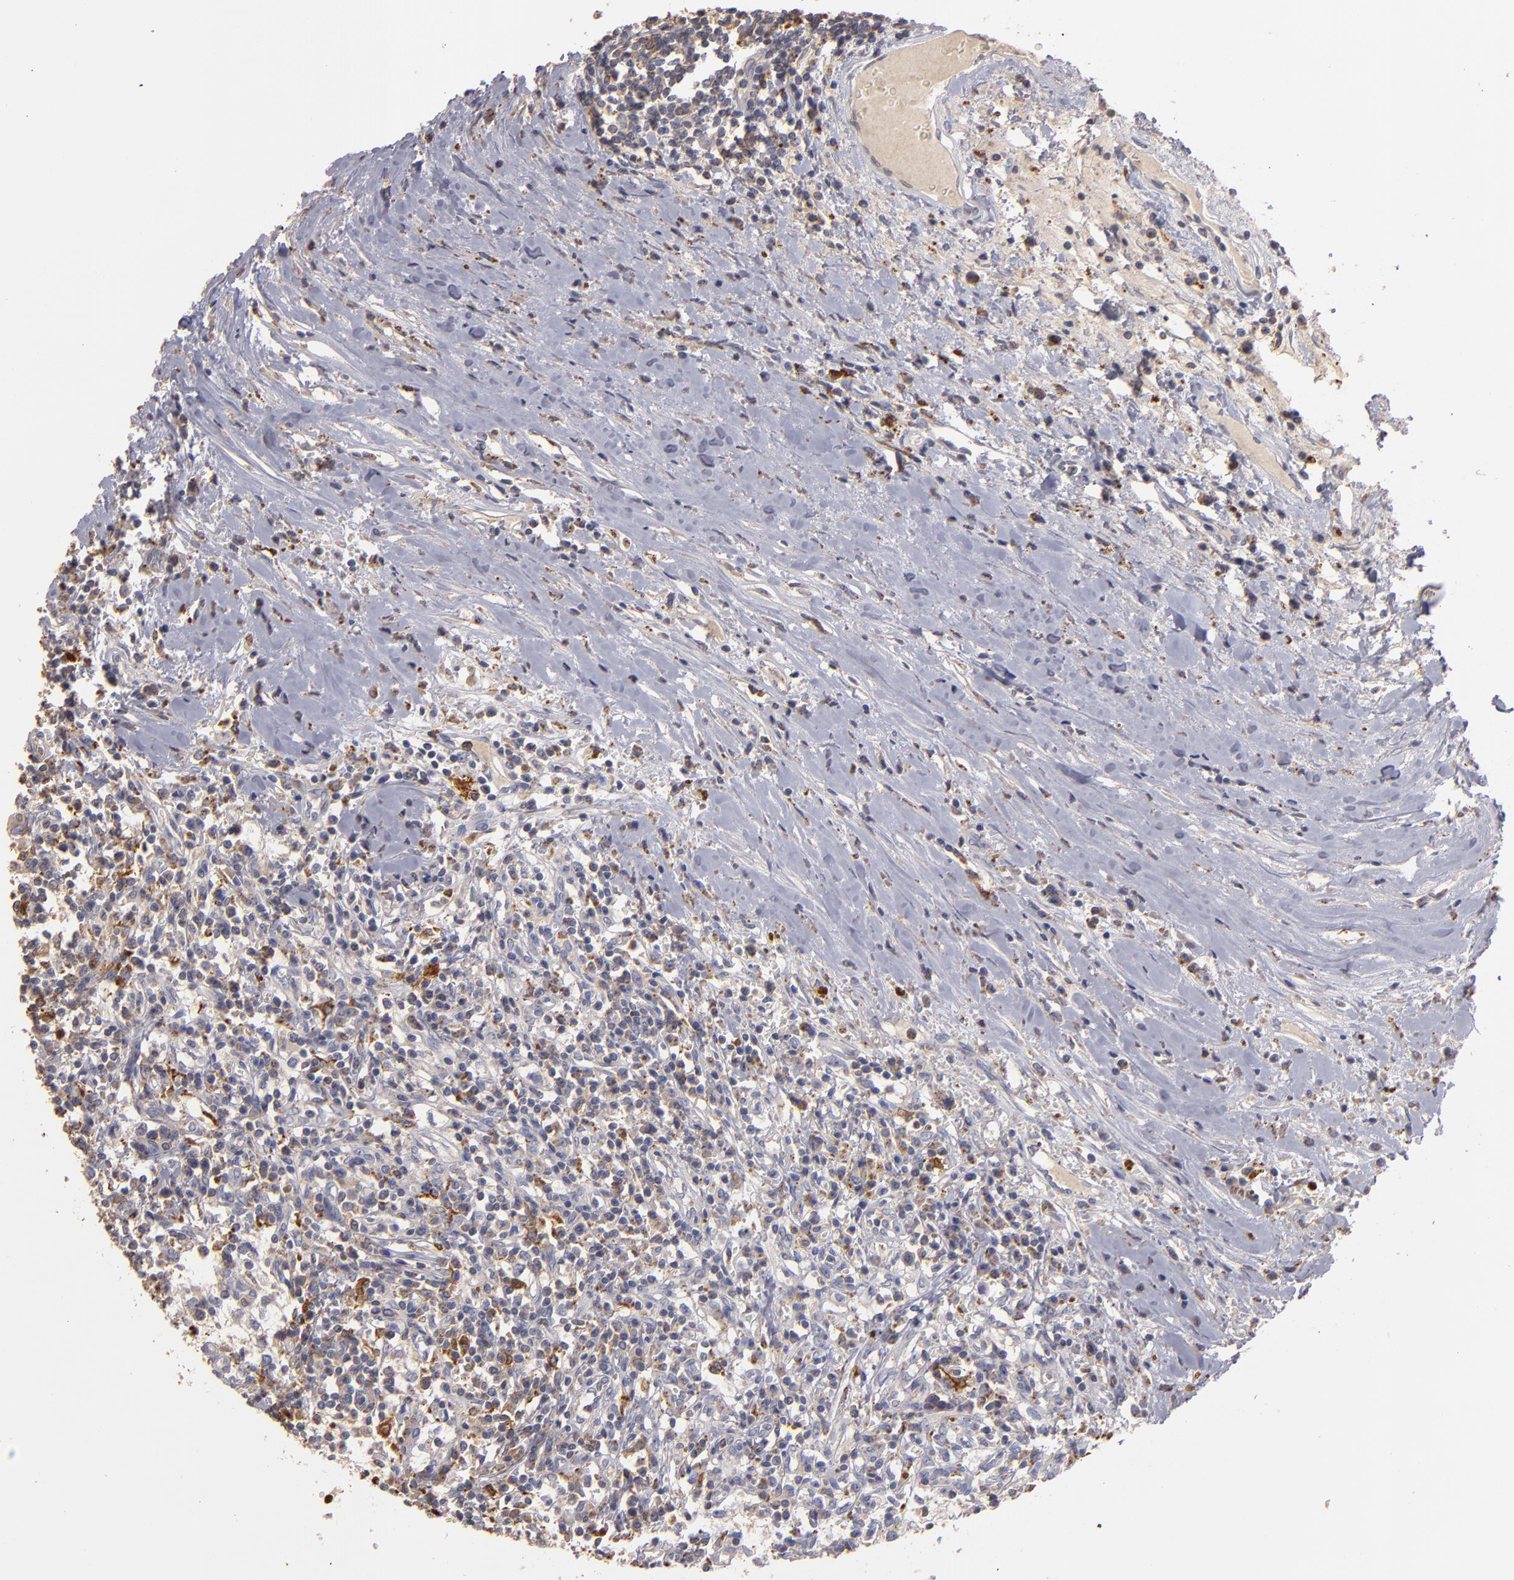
{"staining": {"intensity": "weak", "quantity": ">75%", "location": "cytoplasmic/membranous"}, "tissue": "renal cancer", "cell_type": "Tumor cells", "image_type": "cancer", "snomed": [{"axis": "morphology", "description": "Adenocarcinoma, NOS"}, {"axis": "topography", "description": "Kidney"}], "caption": "This is an image of IHC staining of renal adenocarcinoma, which shows weak positivity in the cytoplasmic/membranous of tumor cells.", "gene": "TRAF1", "patient": {"sex": "male", "age": 82}}